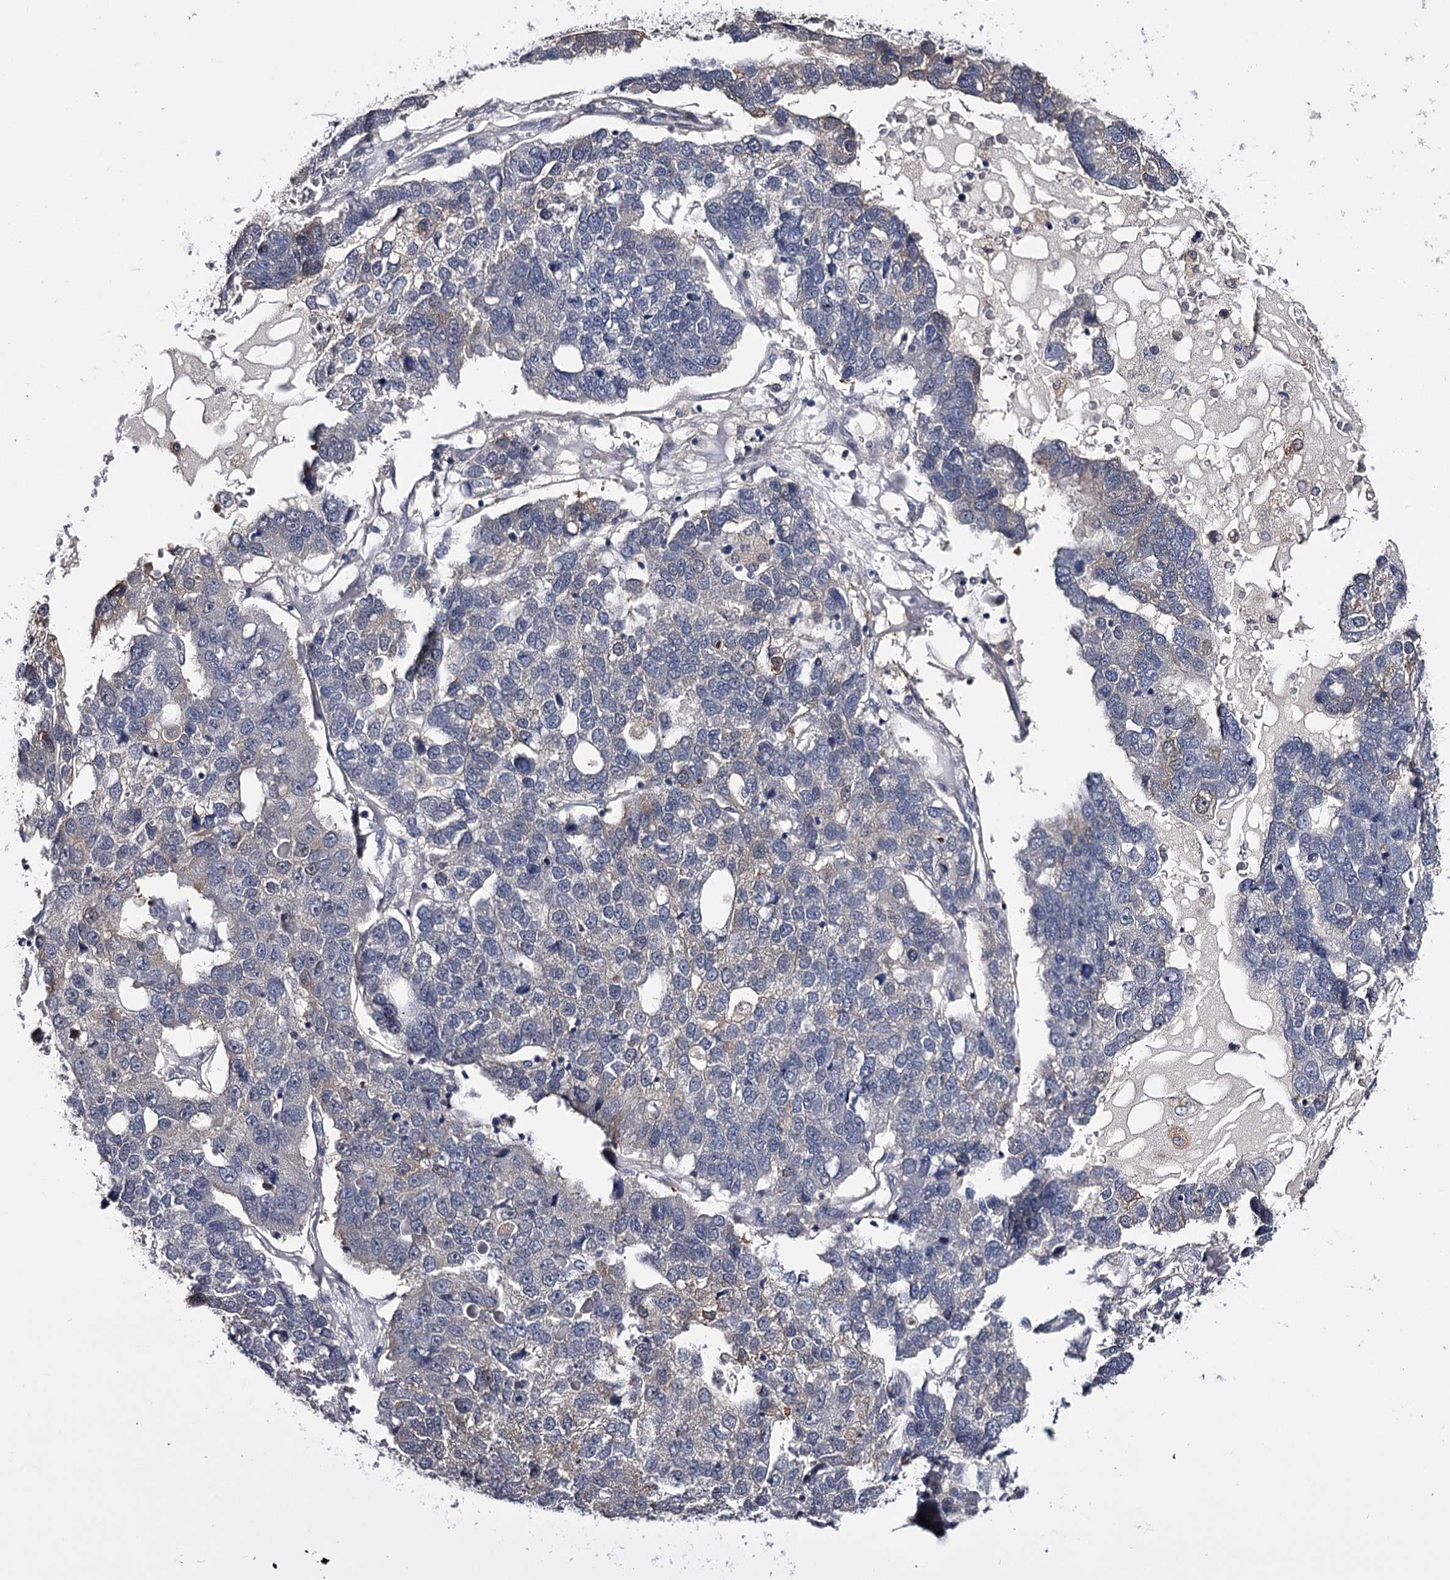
{"staining": {"intensity": "negative", "quantity": "none", "location": "none"}, "tissue": "pancreatic cancer", "cell_type": "Tumor cells", "image_type": "cancer", "snomed": [{"axis": "morphology", "description": "Adenocarcinoma, NOS"}, {"axis": "topography", "description": "Pancreas"}], "caption": "Immunohistochemistry (IHC) image of neoplastic tissue: pancreatic cancer stained with DAB exhibits no significant protein positivity in tumor cells. (Immunohistochemistry, brightfield microscopy, high magnification).", "gene": "GSTO1", "patient": {"sex": "female", "age": 61}}